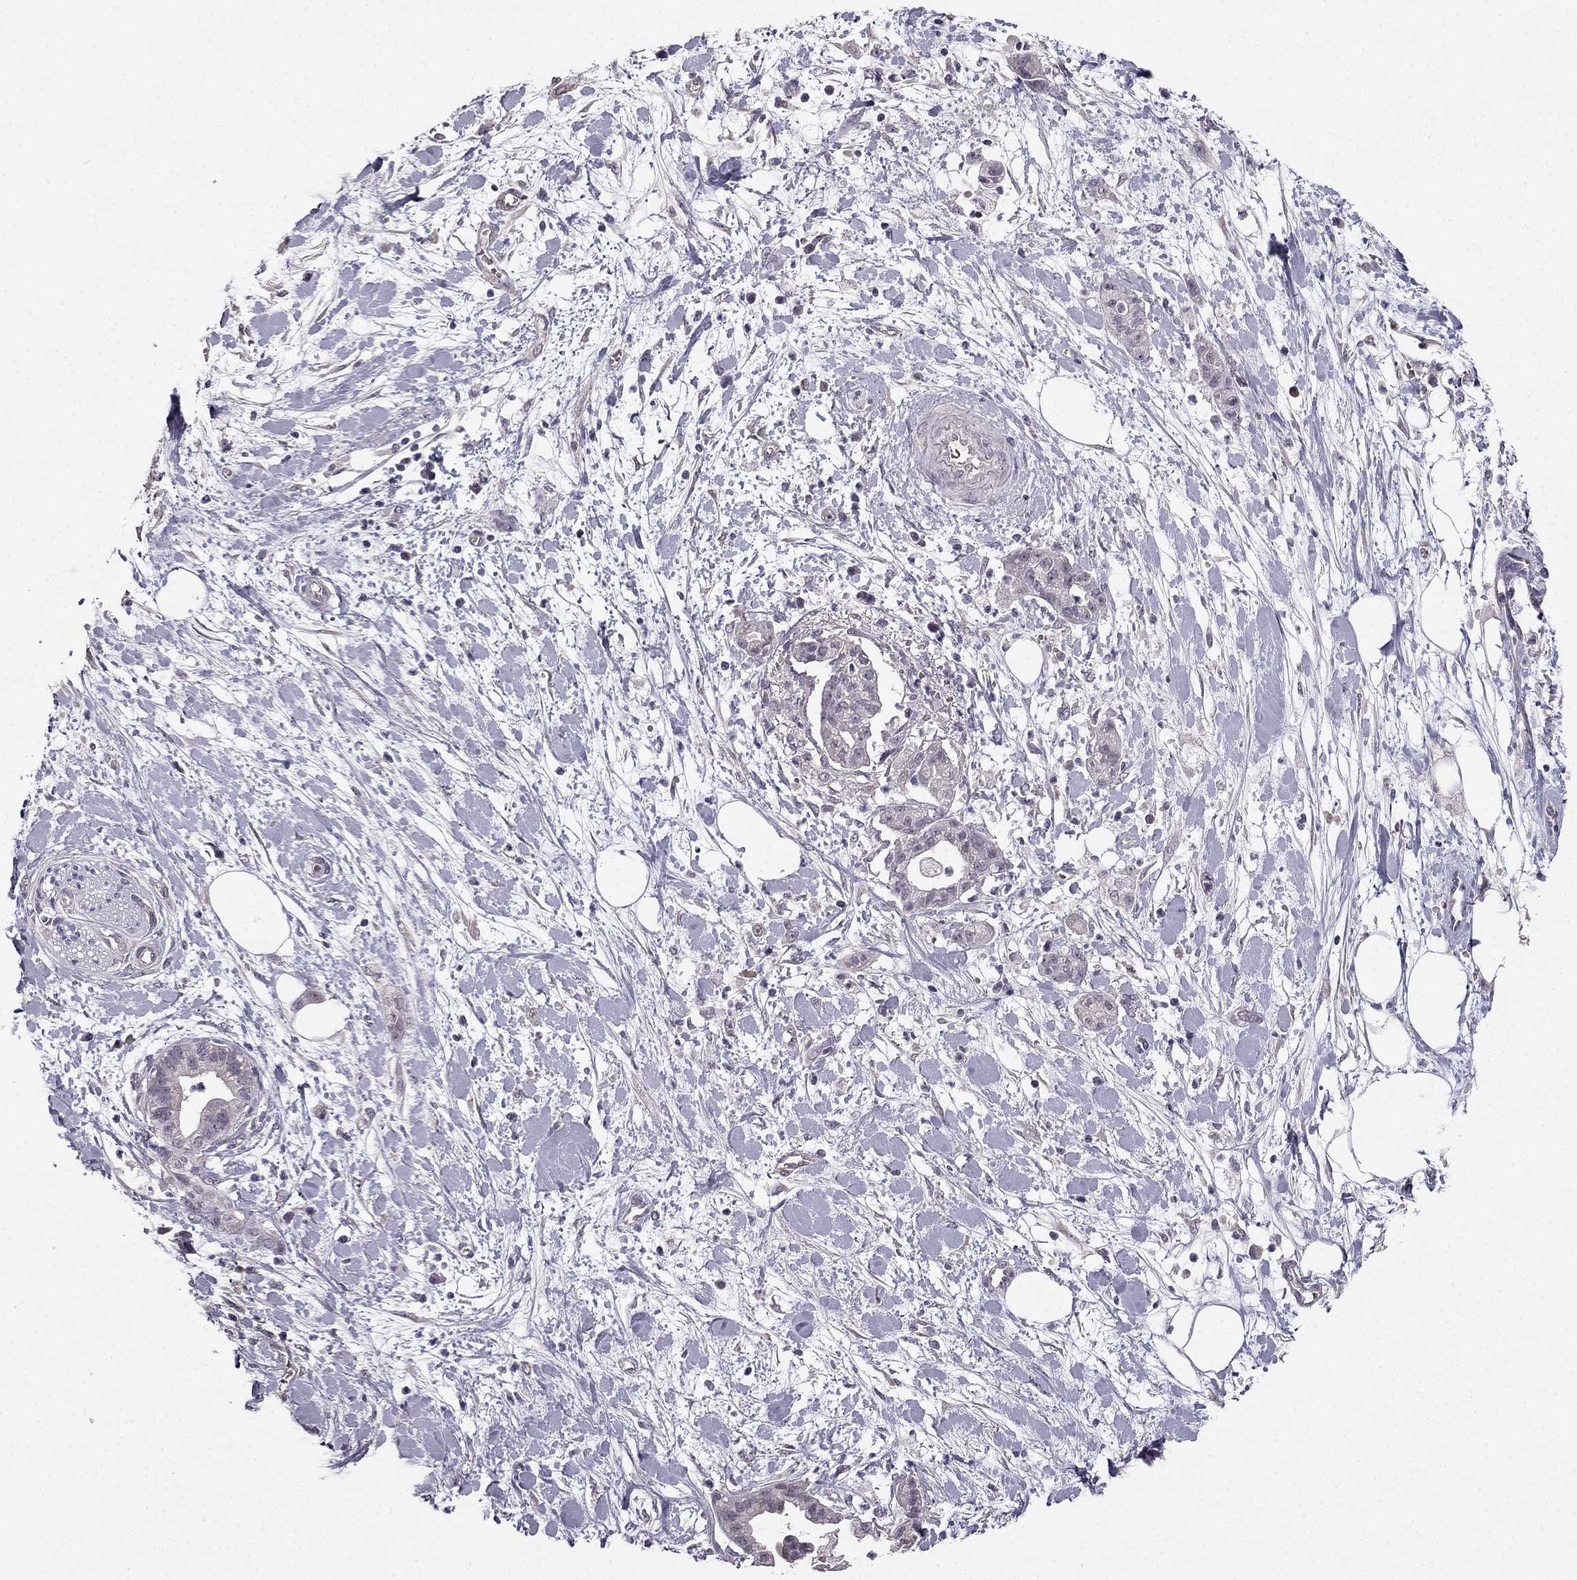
{"staining": {"intensity": "negative", "quantity": "none", "location": "none"}, "tissue": "pancreatic cancer", "cell_type": "Tumor cells", "image_type": "cancer", "snomed": [{"axis": "morphology", "description": "Normal tissue, NOS"}, {"axis": "morphology", "description": "Adenocarcinoma, NOS"}, {"axis": "topography", "description": "Lymph node"}, {"axis": "topography", "description": "Pancreas"}], "caption": "IHC histopathology image of neoplastic tissue: human pancreatic cancer (adenocarcinoma) stained with DAB exhibits no significant protein staining in tumor cells.", "gene": "TSPYL5", "patient": {"sex": "female", "age": 58}}